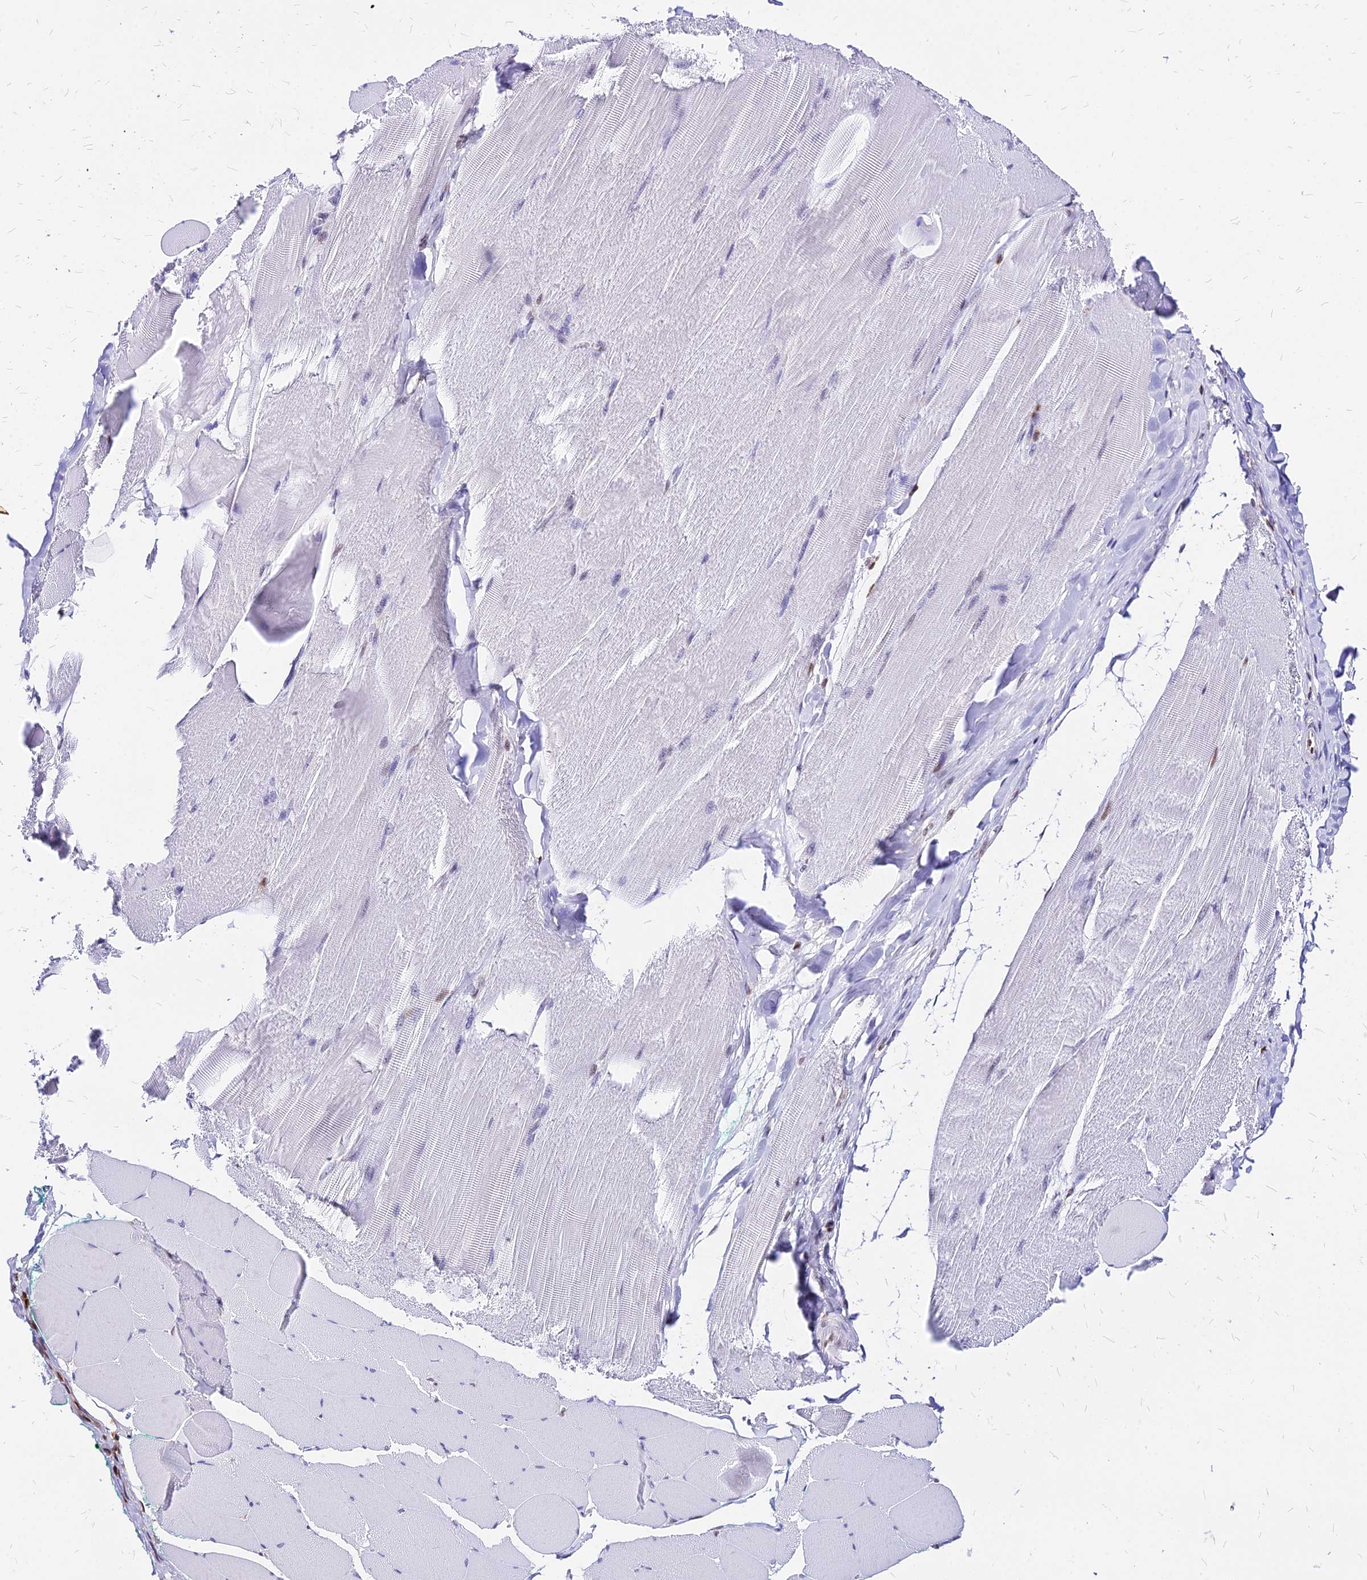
{"staining": {"intensity": "negative", "quantity": "none", "location": "none"}, "tissue": "skeletal muscle", "cell_type": "Myocytes", "image_type": "normal", "snomed": [{"axis": "morphology", "description": "Normal tissue, NOS"}, {"axis": "morphology", "description": "Squamous cell carcinoma, NOS"}, {"axis": "topography", "description": "Skeletal muscle"}], "caption": "High power microscopy micrograph of an immunohistochemistry micrograph of unremarkable skeletal muscle, revealing no significant staining in myocytes.", "gene": "PAXX", "patient": {"sex": "male", "age": 51}}